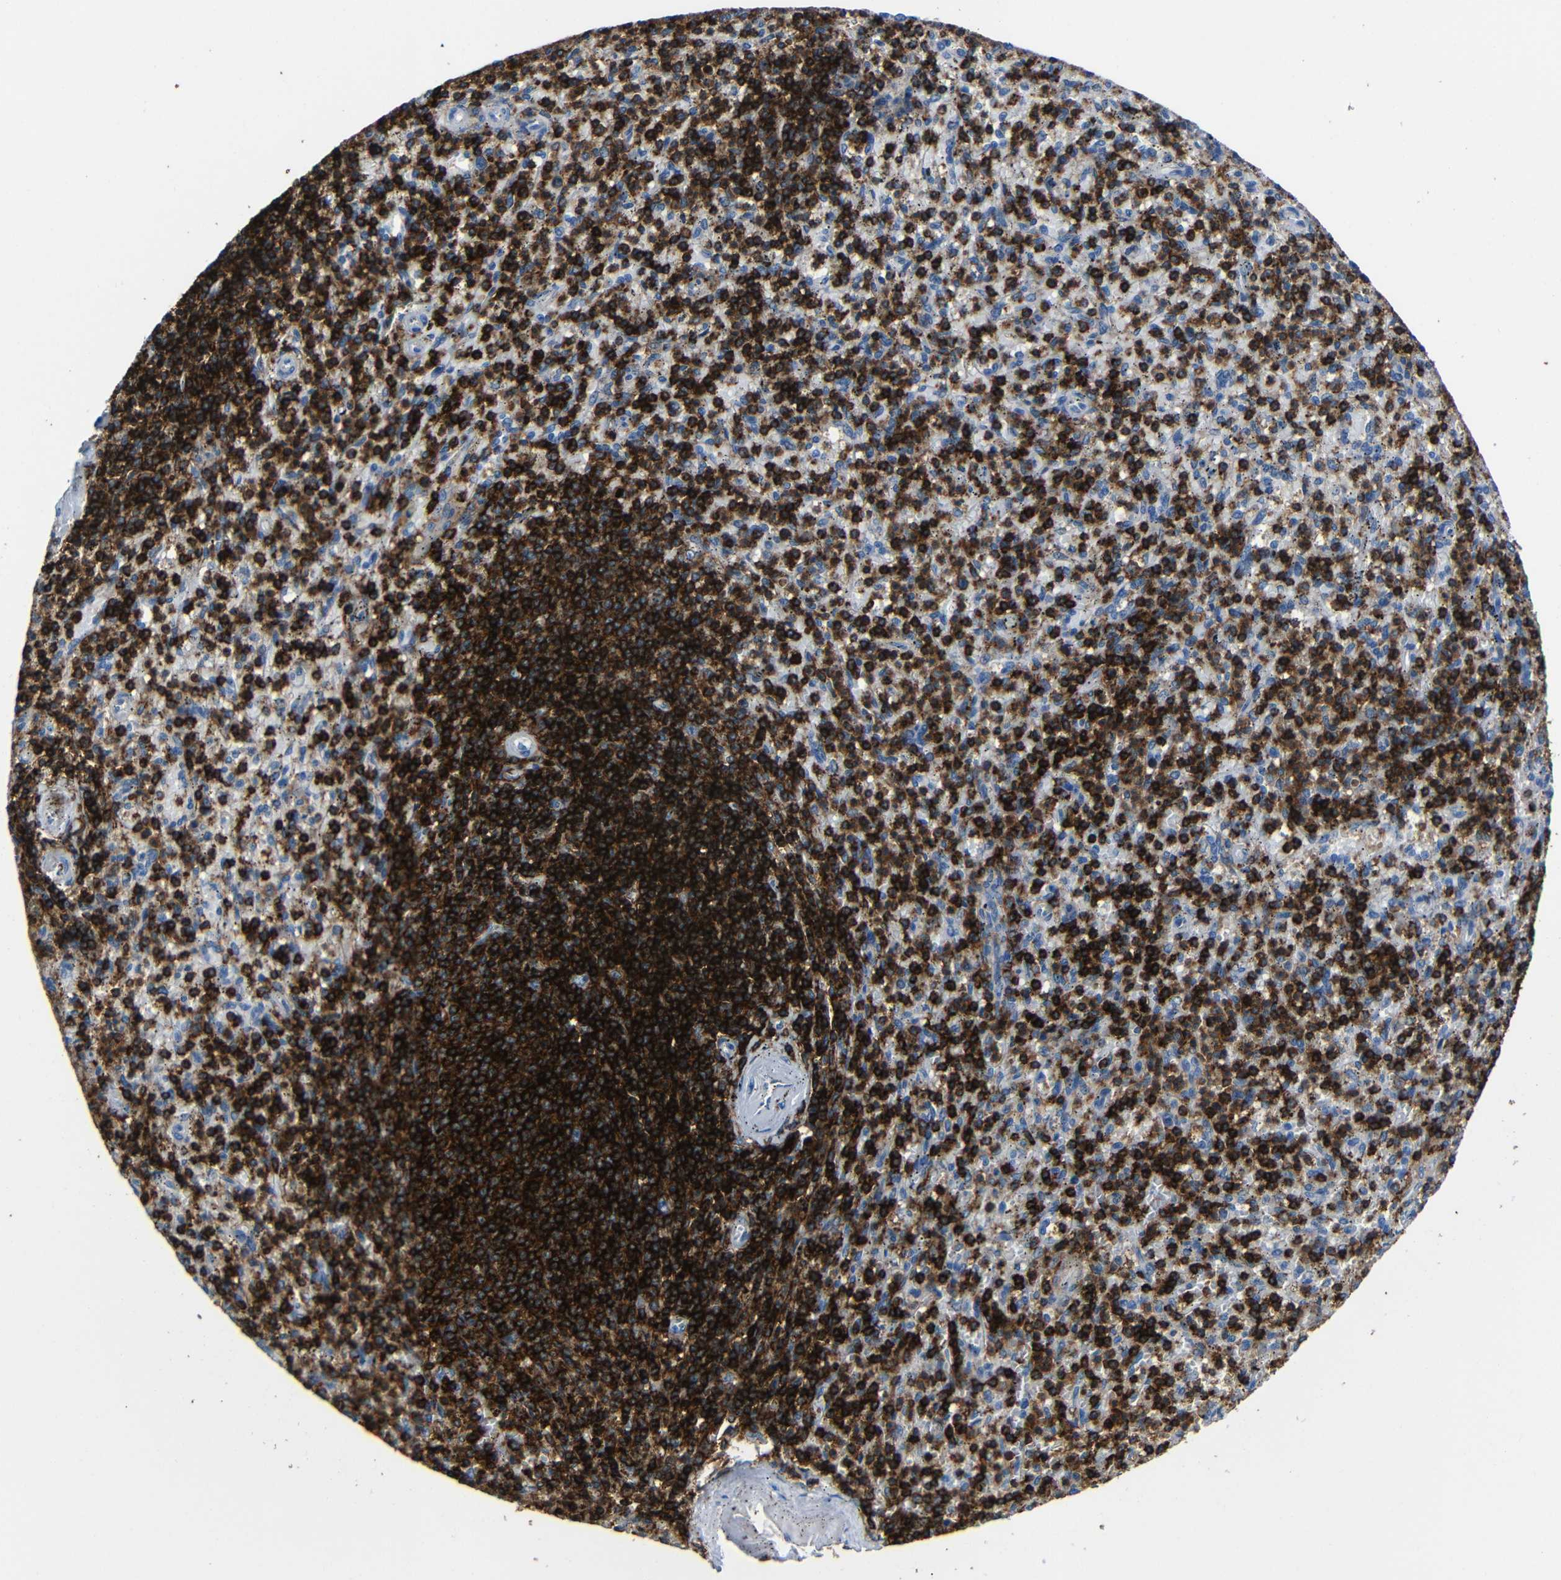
{"staining": {"intensity": "strong", "quantity": "25%-75%", "location": "cytoplasmic/membranous"}, "tissue": "spleen", "cell_type": "Cells in red pulp", "image_type": "normal", "snomed": [{"axis": "morphology", "description": "Normal tissue, NOS"}, {"axis": "topography", "description": "Spleen"}], "caption": "Immunohistochemistry of benign human spleen shows high levels of strong cytoplasmic/membranous staining in approximately 25%-75% of cells in red pulp. (DAB IHC, brown staining for protein, blue staining for nuclei).", "gene": "P2RY12", "patient": {"sex": "male", "age": 72}}